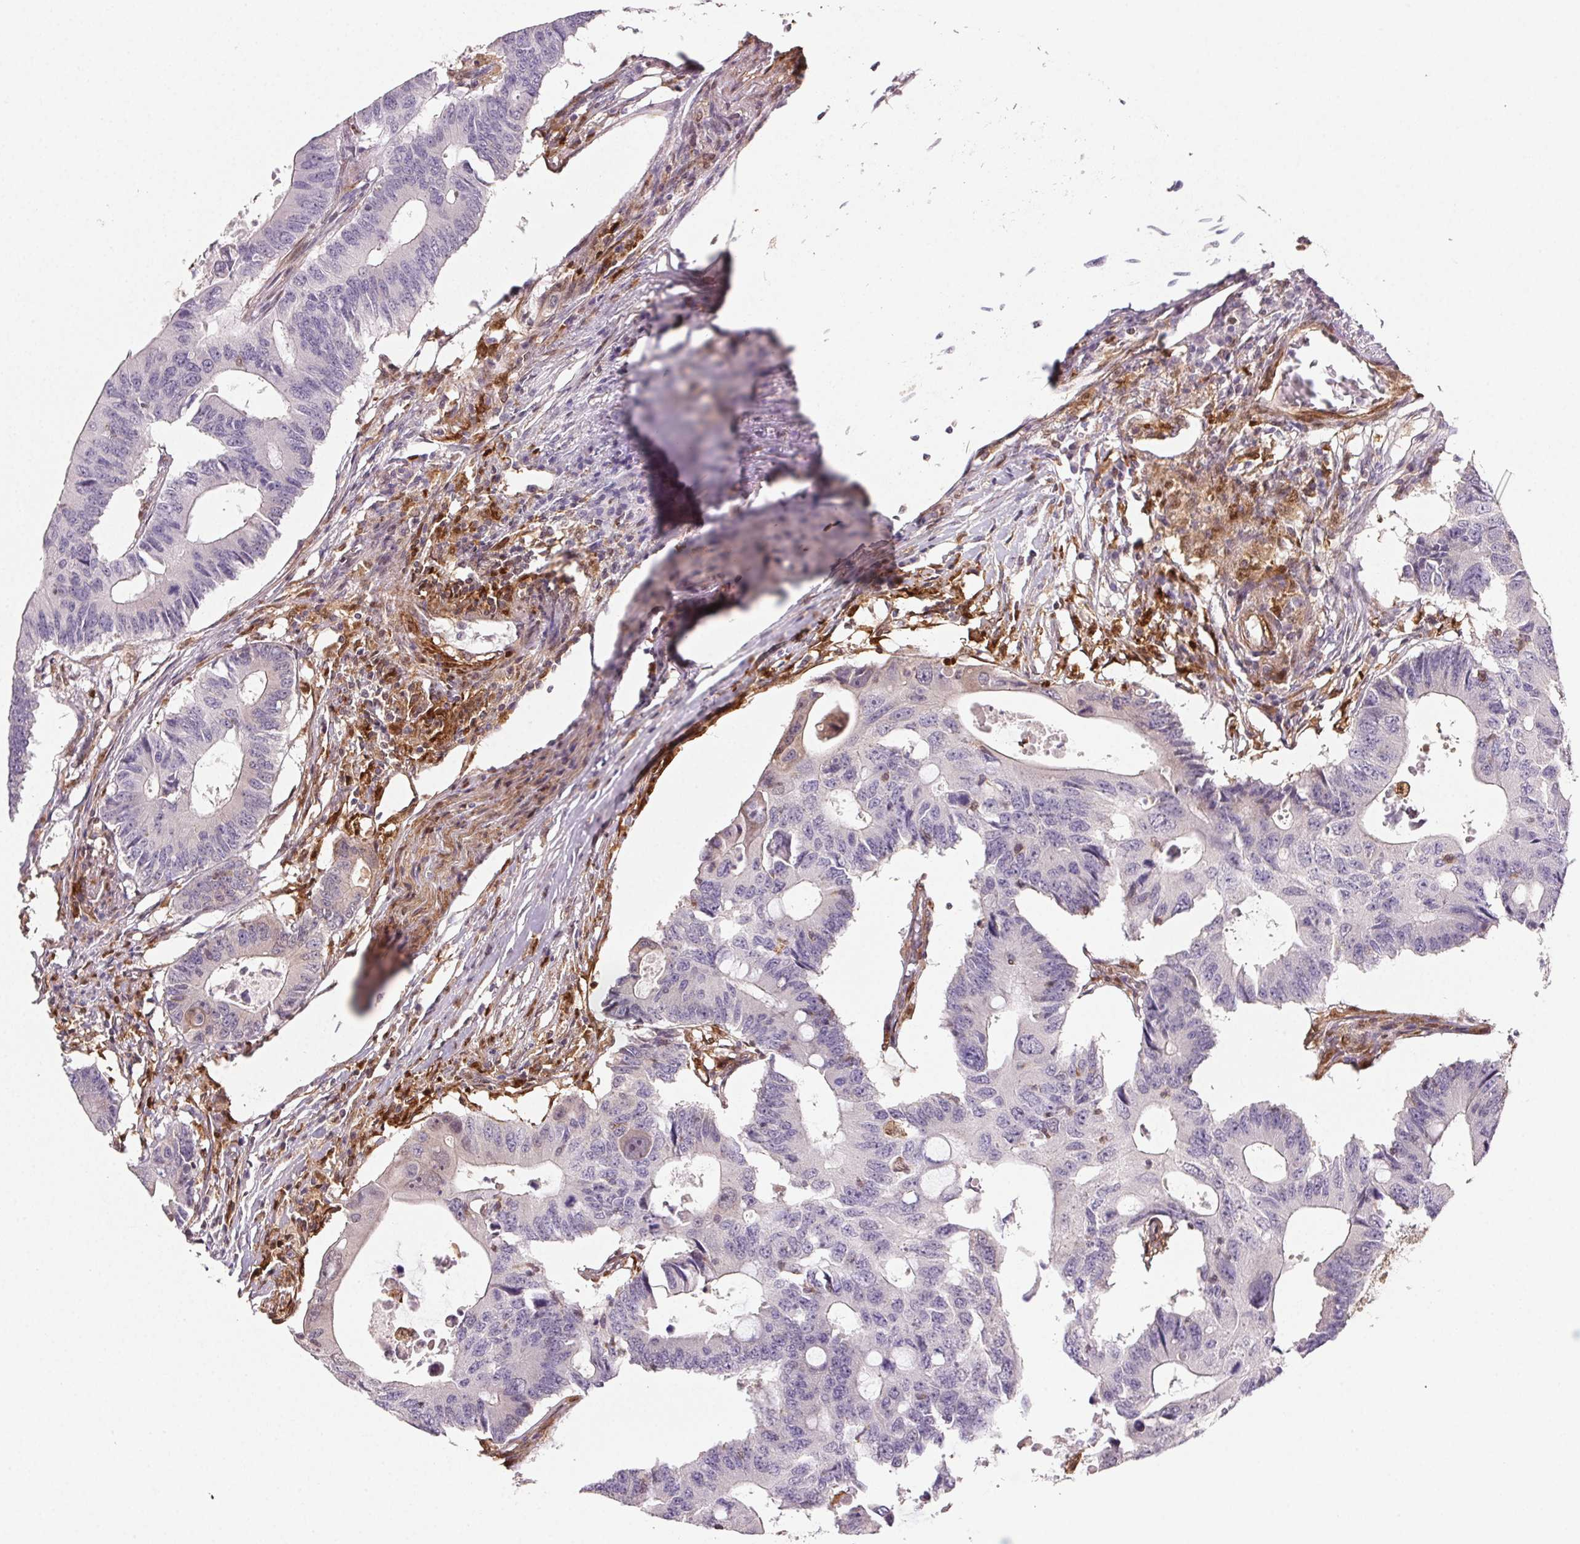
{"staining": {"intensity": "negative", "quantity": "none", "location": "none"}, "tissue": "colorectal cancer", "cell_type": "Tumor cells", "image_type": "cancer", "snomed": [{"axis": "morphology", "description": "Adenocarcinoma, NOS"}, {"axis": "topography", "description": "Colon"}], "caption": "IHC photomicrograph of human colorectal adenocarcinoma stained for a protein (brown), which exhibits no positivity in tumor cells.", "gene": "GBP1", "patient": {"sex": "male", "age": 71}}